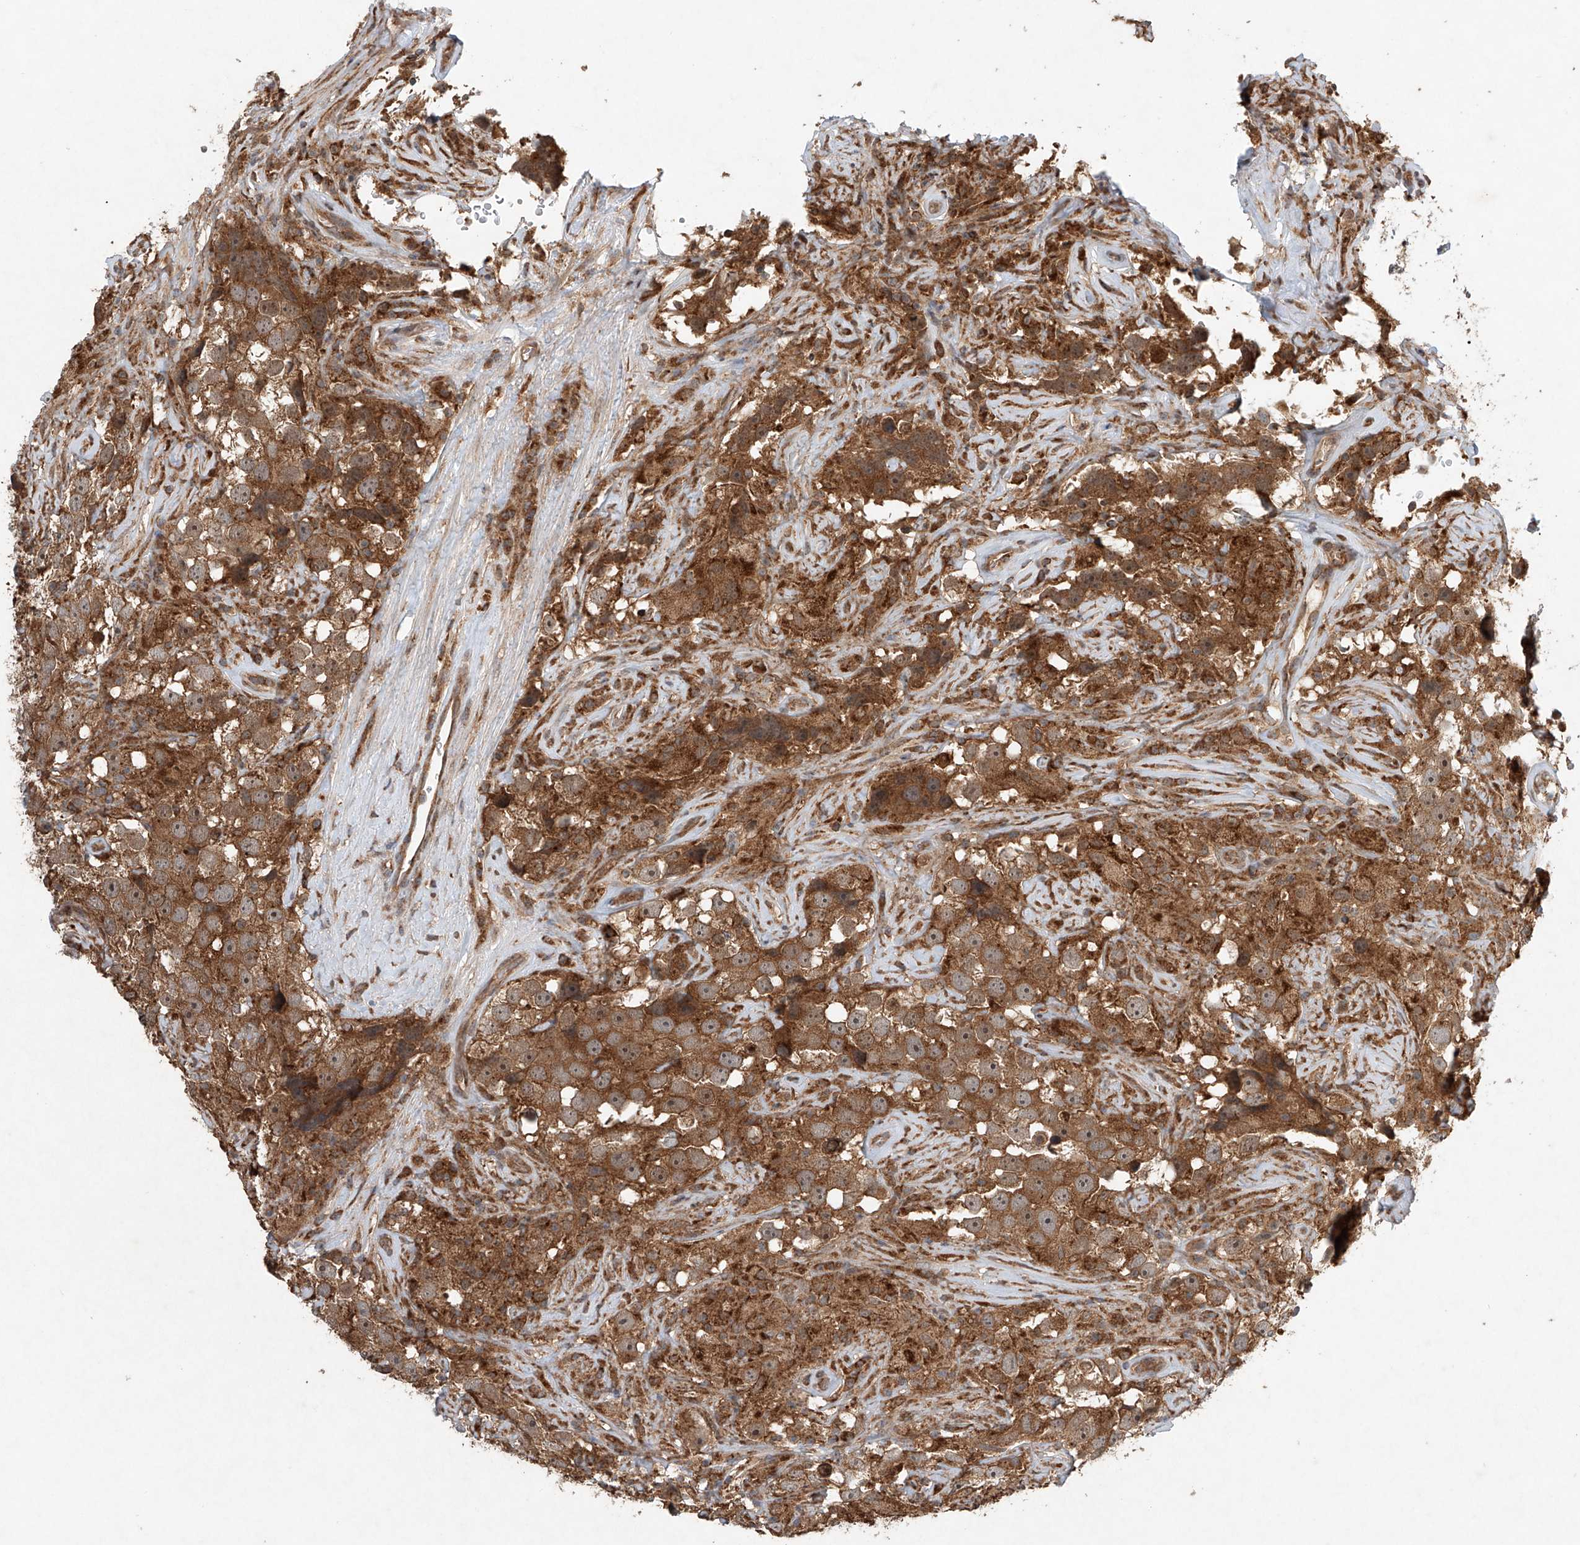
{"staining": {"intensity": "moderate", "quantity": ">75%", "location": "cytoplasmic/membranous"}, "tissue": "testis cancer", "cell_type": "Tumor cells", "image_type": "cancer", "snomed": [{"axis": "morphology", "description": "Seminoma, NOS"}, {"axis": "topography", "description": "Testis"}], "caption": "A brown stain shows moderate cytoplasmic/membranous expression of a protein in testis cancer tumor cells.", "gene": "DCAF11", "patient": {"sex": "male", "age": 49}}